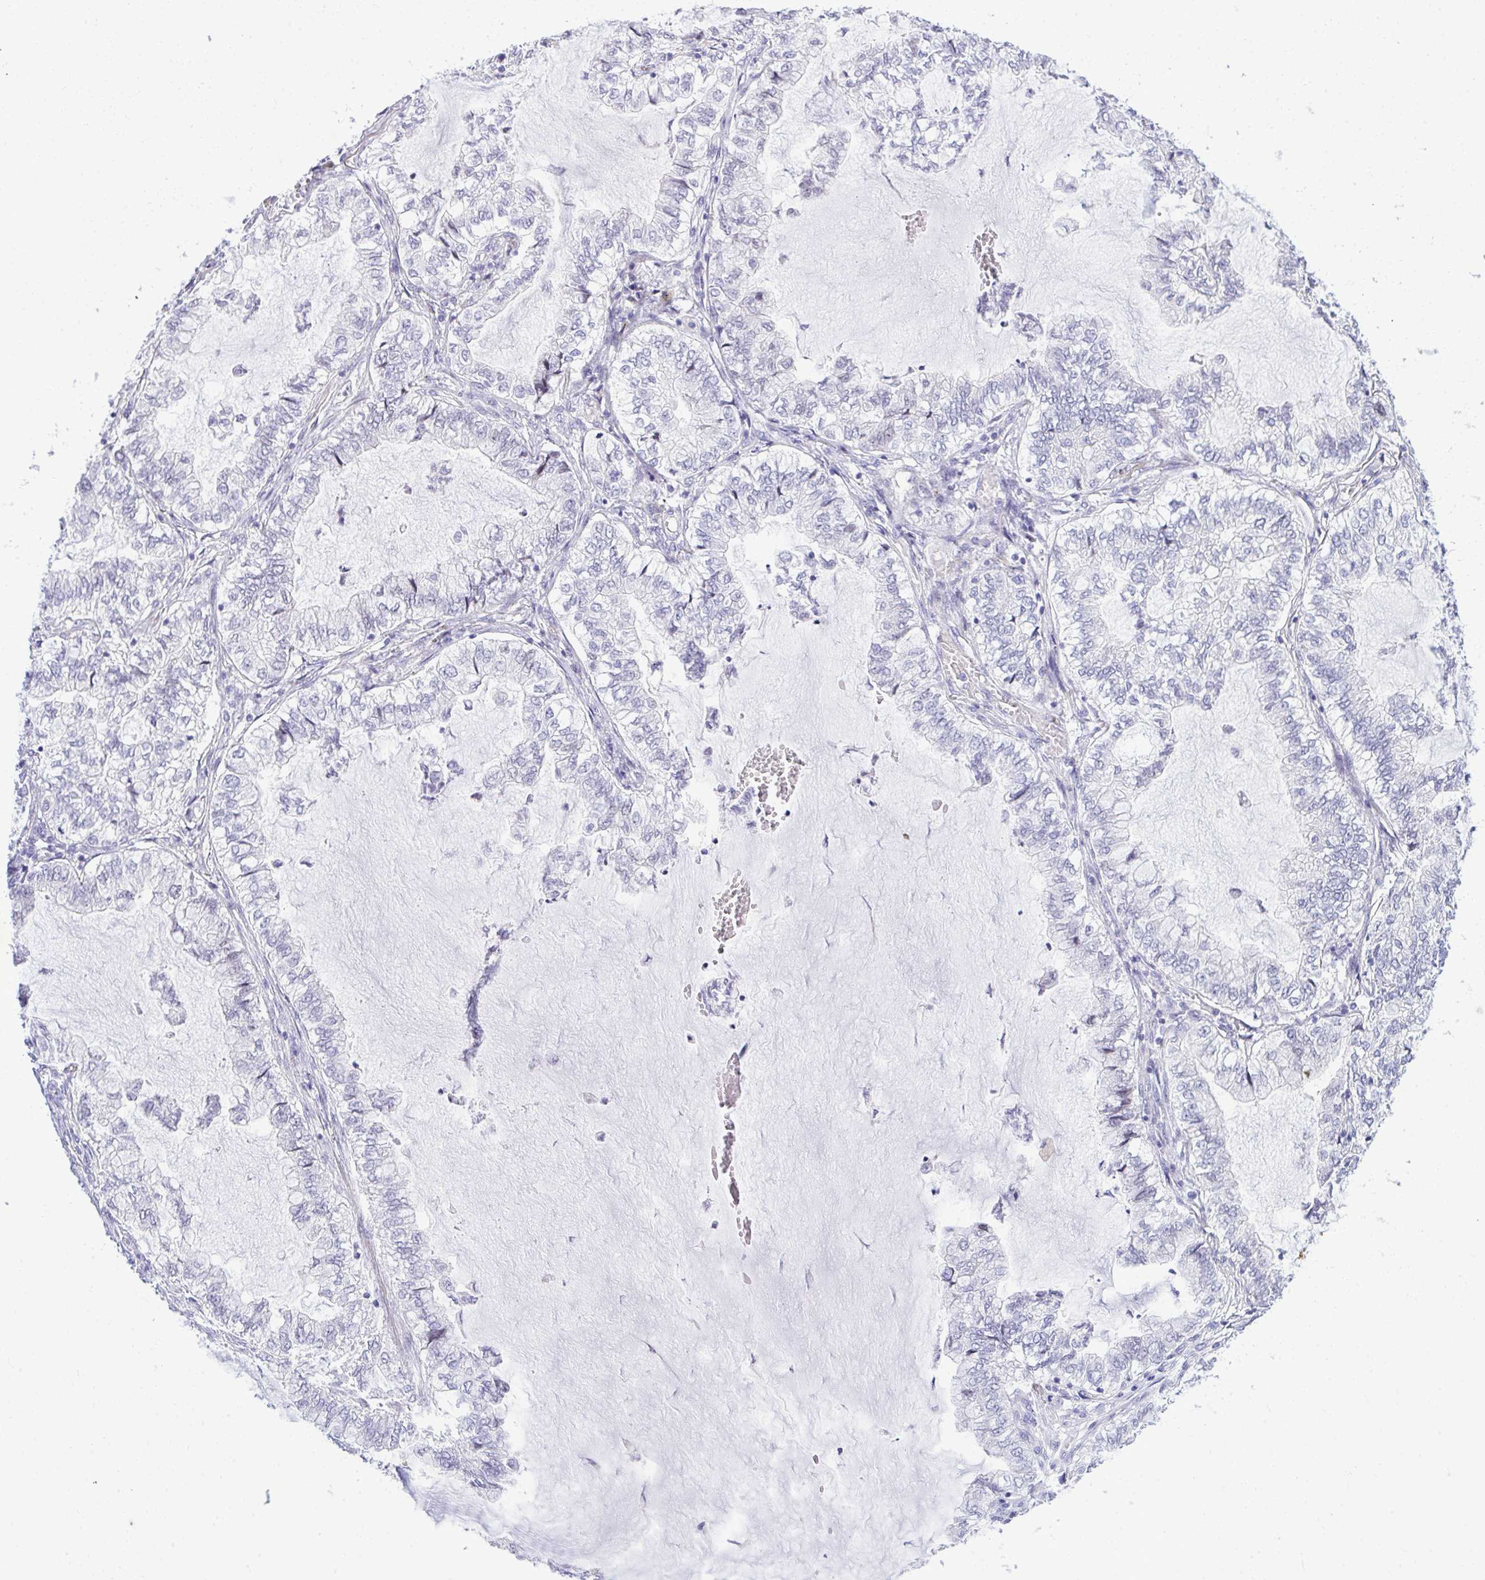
{"staining": {"intensity": "negative", "quantity": "none", "location": "none"}, "tissue": "lung cancer", "cell_type": "Tumor cells", "image_type": "cancer", "snomed": [{"axis": "morphology", "description": "Adenocarcinoma, NOS"}, {"axis": "topography", "description": "Lymph node"}, {"axis": "topography", "description": "Lung"}], "caption": "An immunohistochemistry (IHC) photomicrograph of lung adenocarcinoma is shown. There is no staining in tumor cells of lung adenocarcinoma.", "gene": "EID3", "patient": {"sex": "male", "age": 66}}